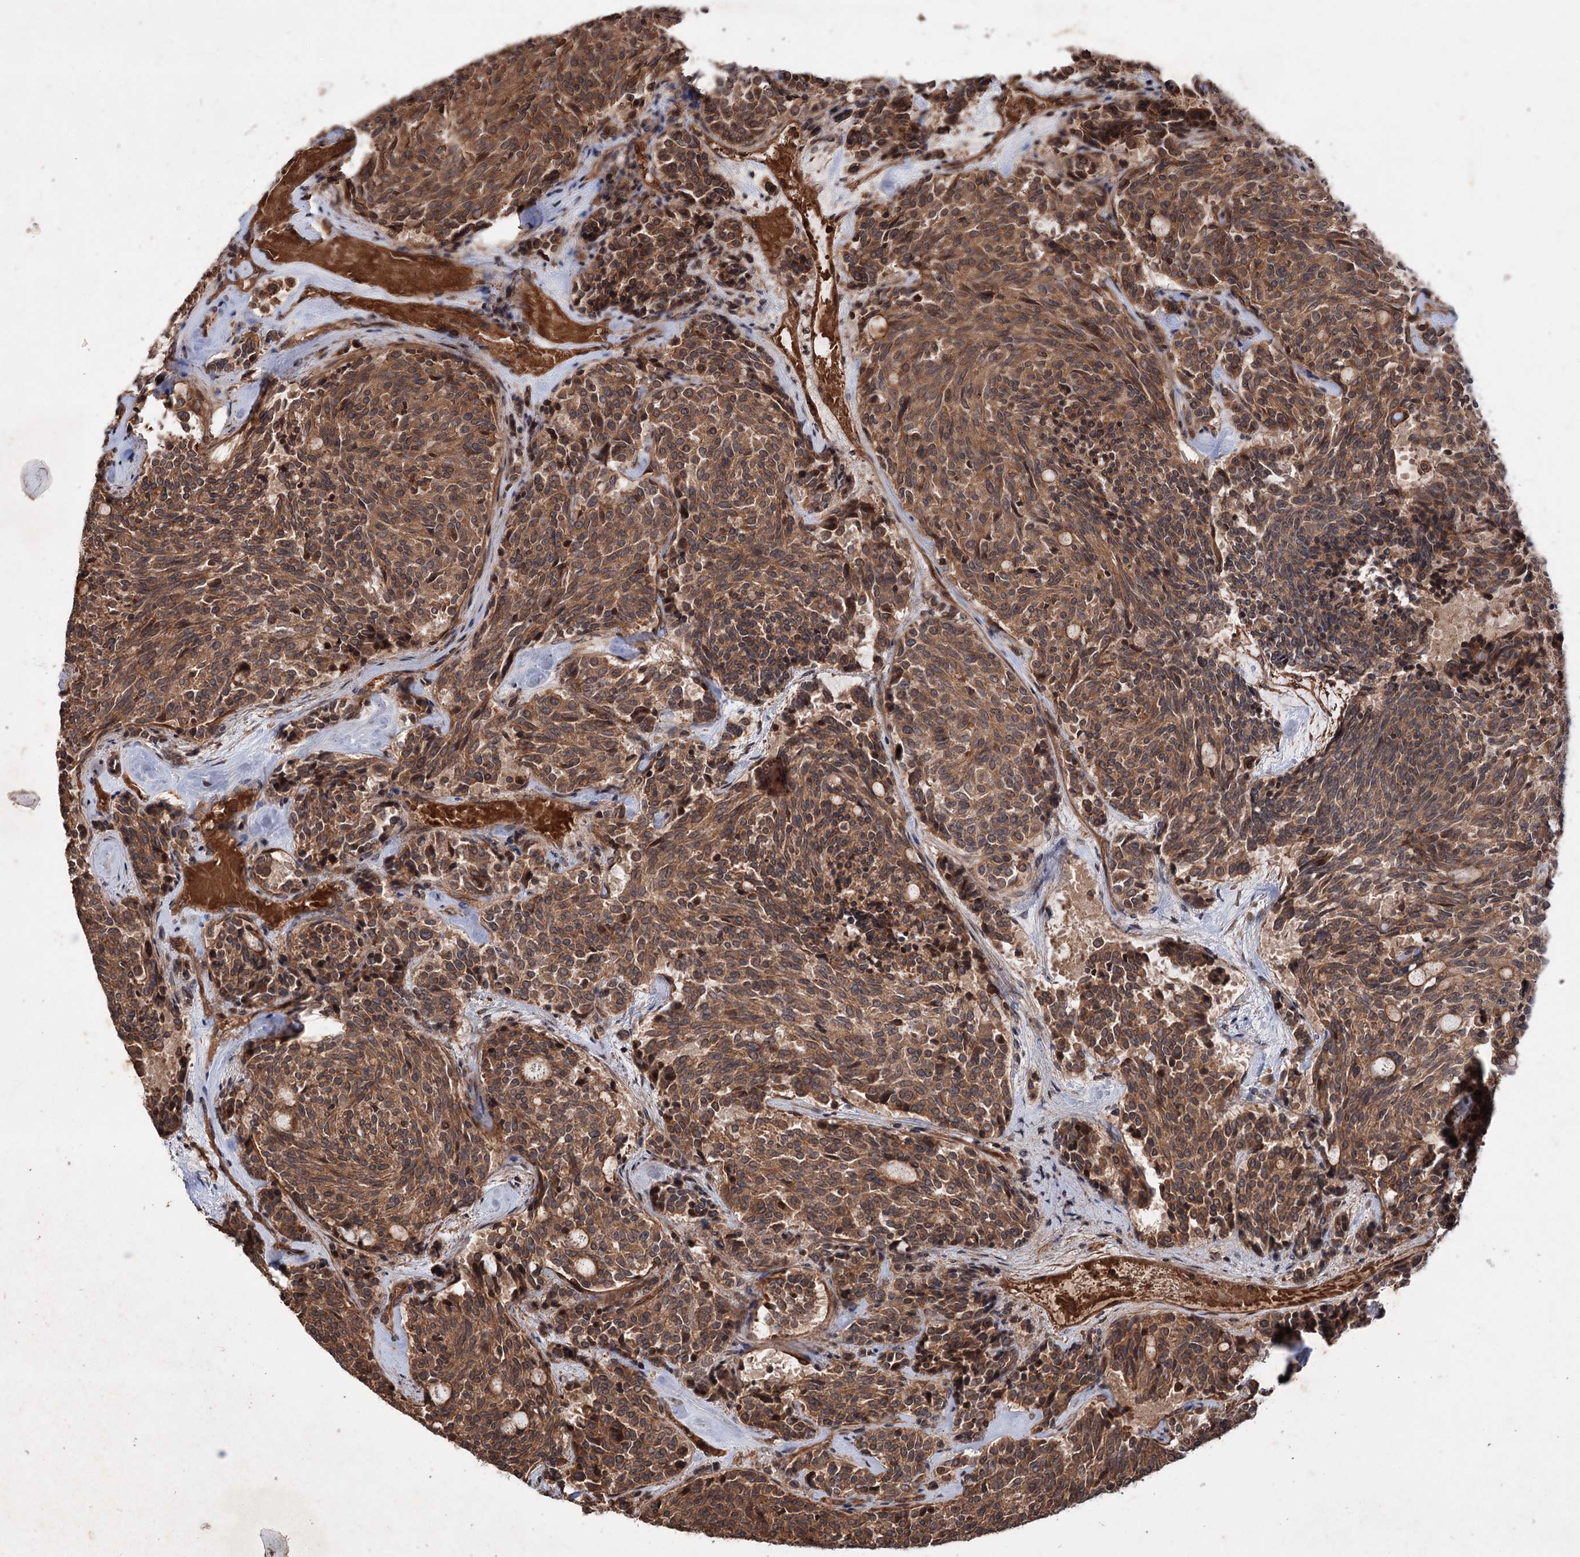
{"staining": {"intensity": "moderate", "quantity": ">75%", "location": "cytoplasmic/membranous,nuclear"}, "tissue": "carcinoid", "cell_type": "Tumor cells", "image_type": "cancer", "snomed": [{"axis": "morphology", "description": "Carcinoid, malignant, NOS"}, {"axis": "topography", "description": "Pancreas"}], "caption": "There is medium levels of moderate cytoplasmic/membranous and nuclear staining in tumor cells of carcinoid (malignant), as demonstrated by immunohistochemical staining (brown color).", "gene": "ADK", "patient": {"sex": "female", "age": 54}}